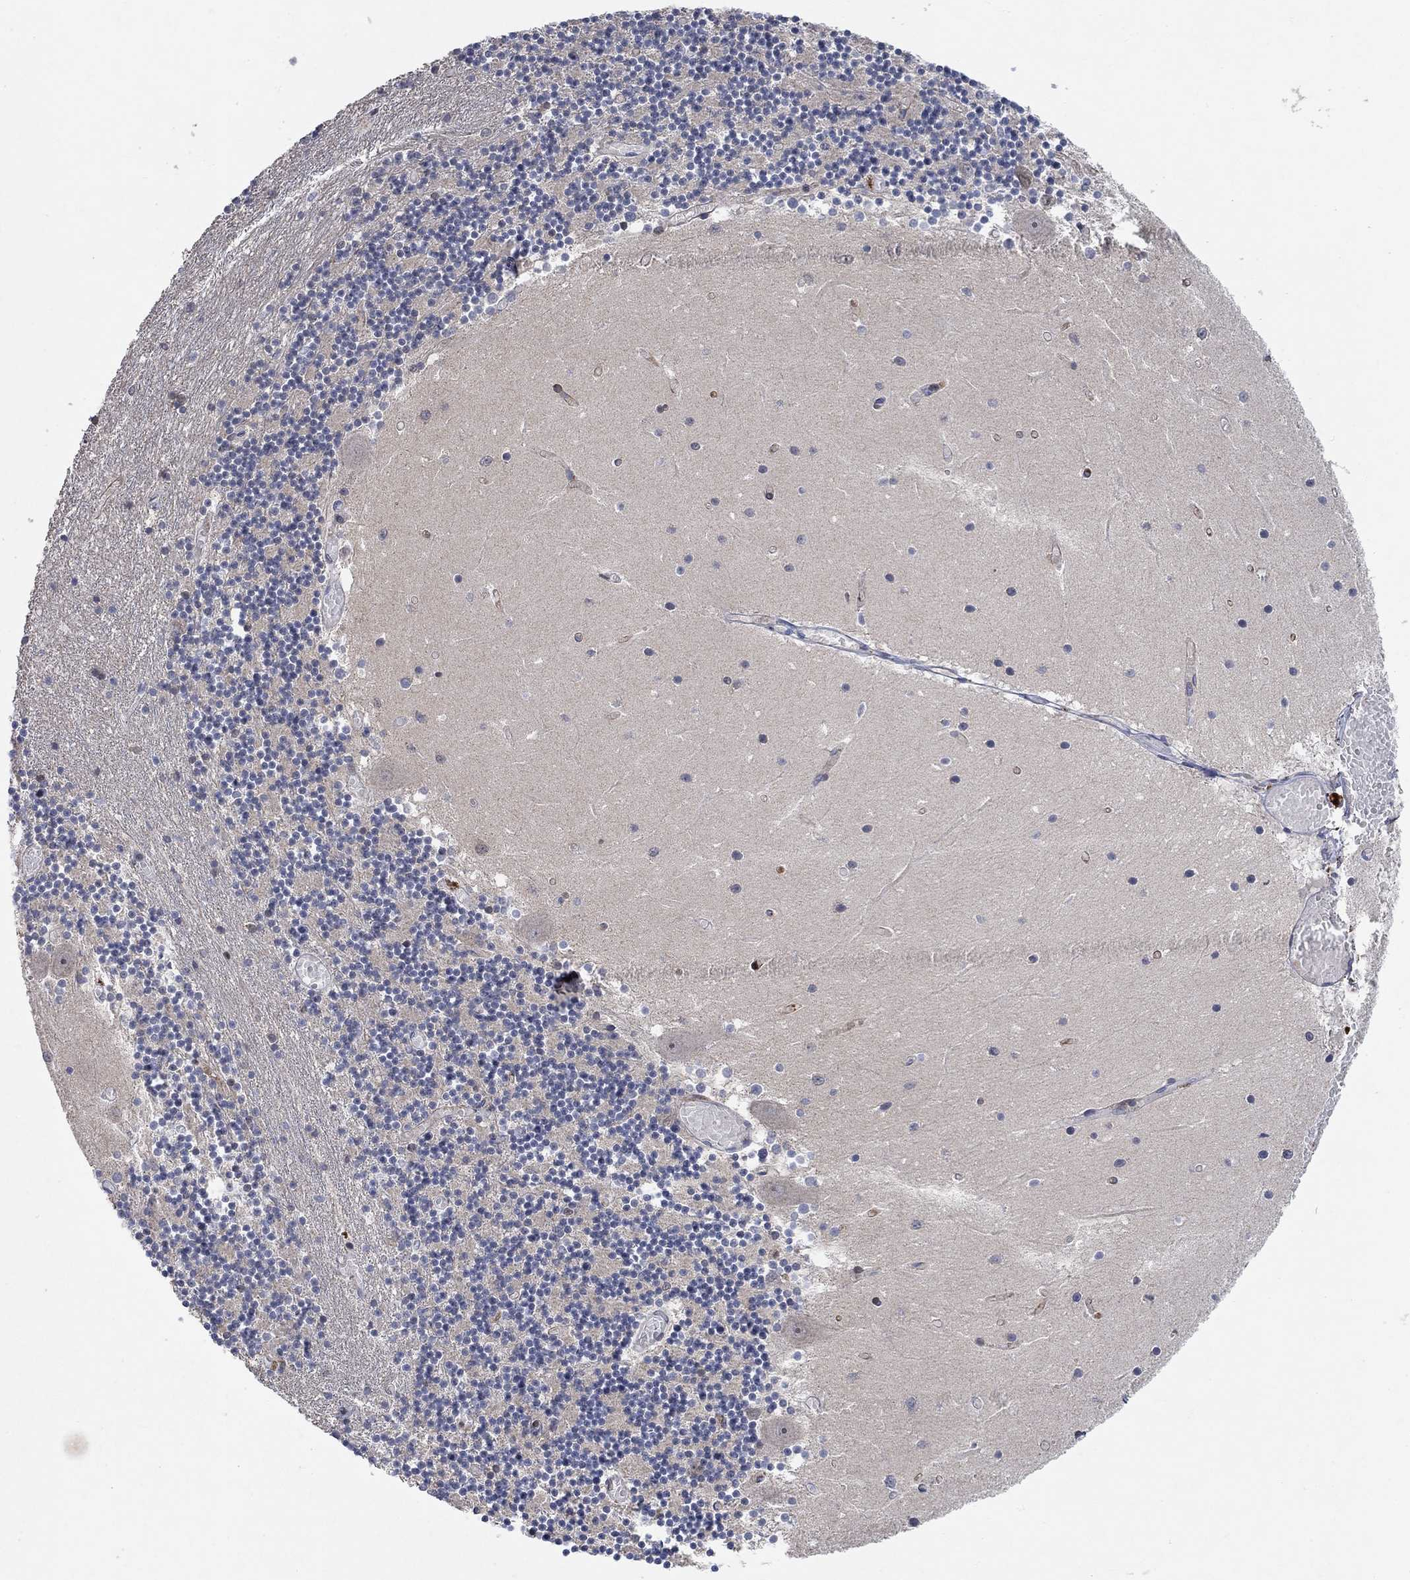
{"staining": {"intensity": "negative", "quantity": "none", "location": "none"}, "tissue": "cerebellum", "cell_type": "Cells in granular layer", "image_type": "normal", "snomed": [{"axis": "morphology", "description": "Normal tissue, NOS"}, {"axis": "topography", "description": "Cerebellum"}], "caption": "An immunohistochemistry (IHC) photomicrograph of normal cerebellum is shown. There is no staining in cells in granular layer of cerebellum. (DAB (3,3'-diaminobenzidine) immunohistochemistry, high magnification).", "gene": "THAP8", "patient": {"sex": "female", "age": 28}}